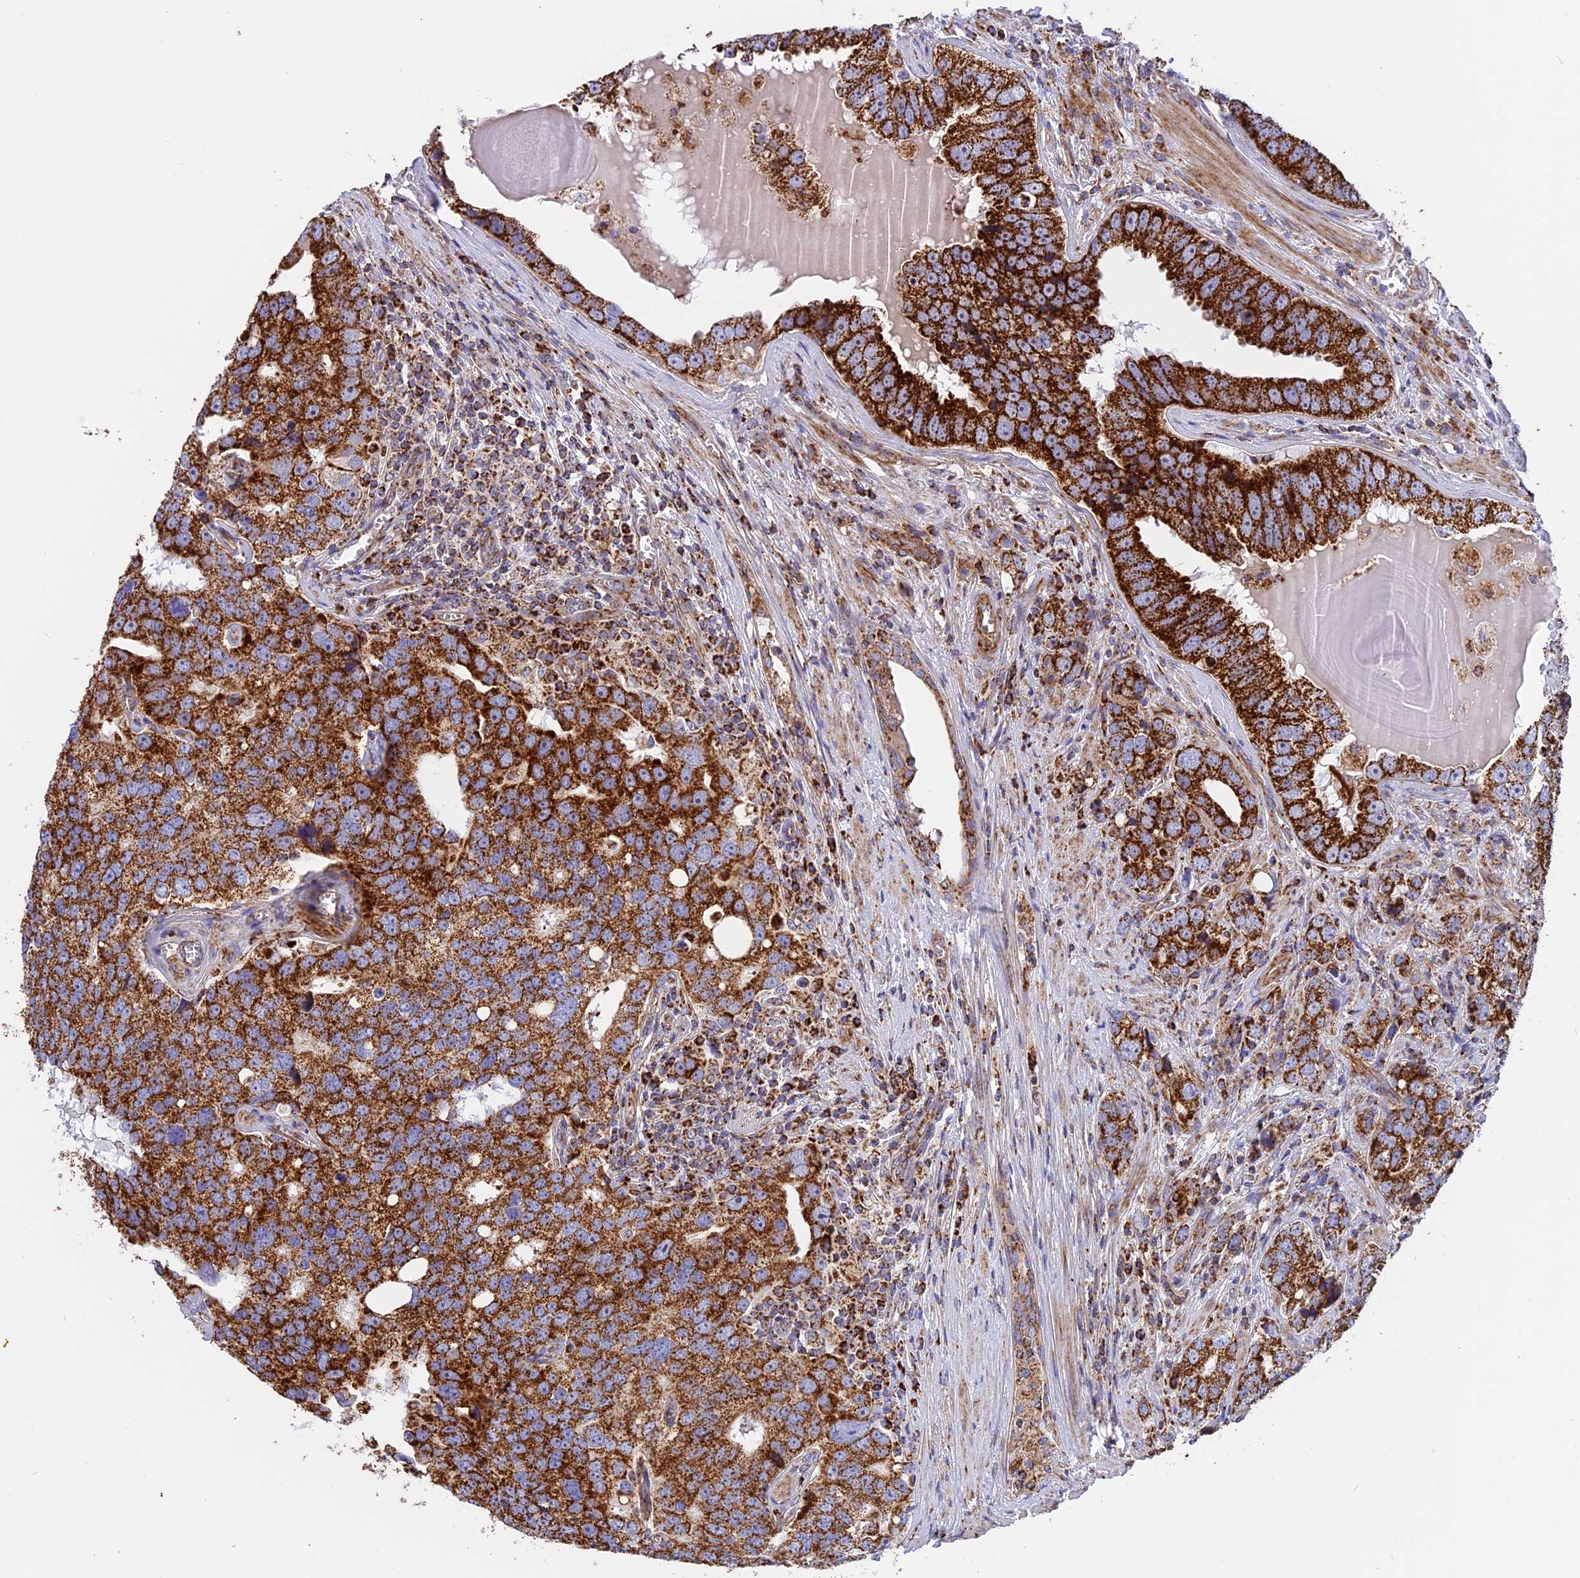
{"staining": {"intensity": "strong", "quantity": ">75%", "location": "cytoplasmic/membranous"}, "tissue": "prostate cancer", "cell_type": "Tumor cells", "image_type": "cancer", "snomed": [{"axis": "morphology", "description": "Adenocarcinoma, High grade"}, {"axis": "topography", "description": "Prostate"}], "caption": "The image exhibits a brown stain indicating the presence of a protein in the cytoplasmic/membranous of tumor cells in prostate cancer.", "gene": "UQCRB", "patient": {"sex": "male", "age": 71}}